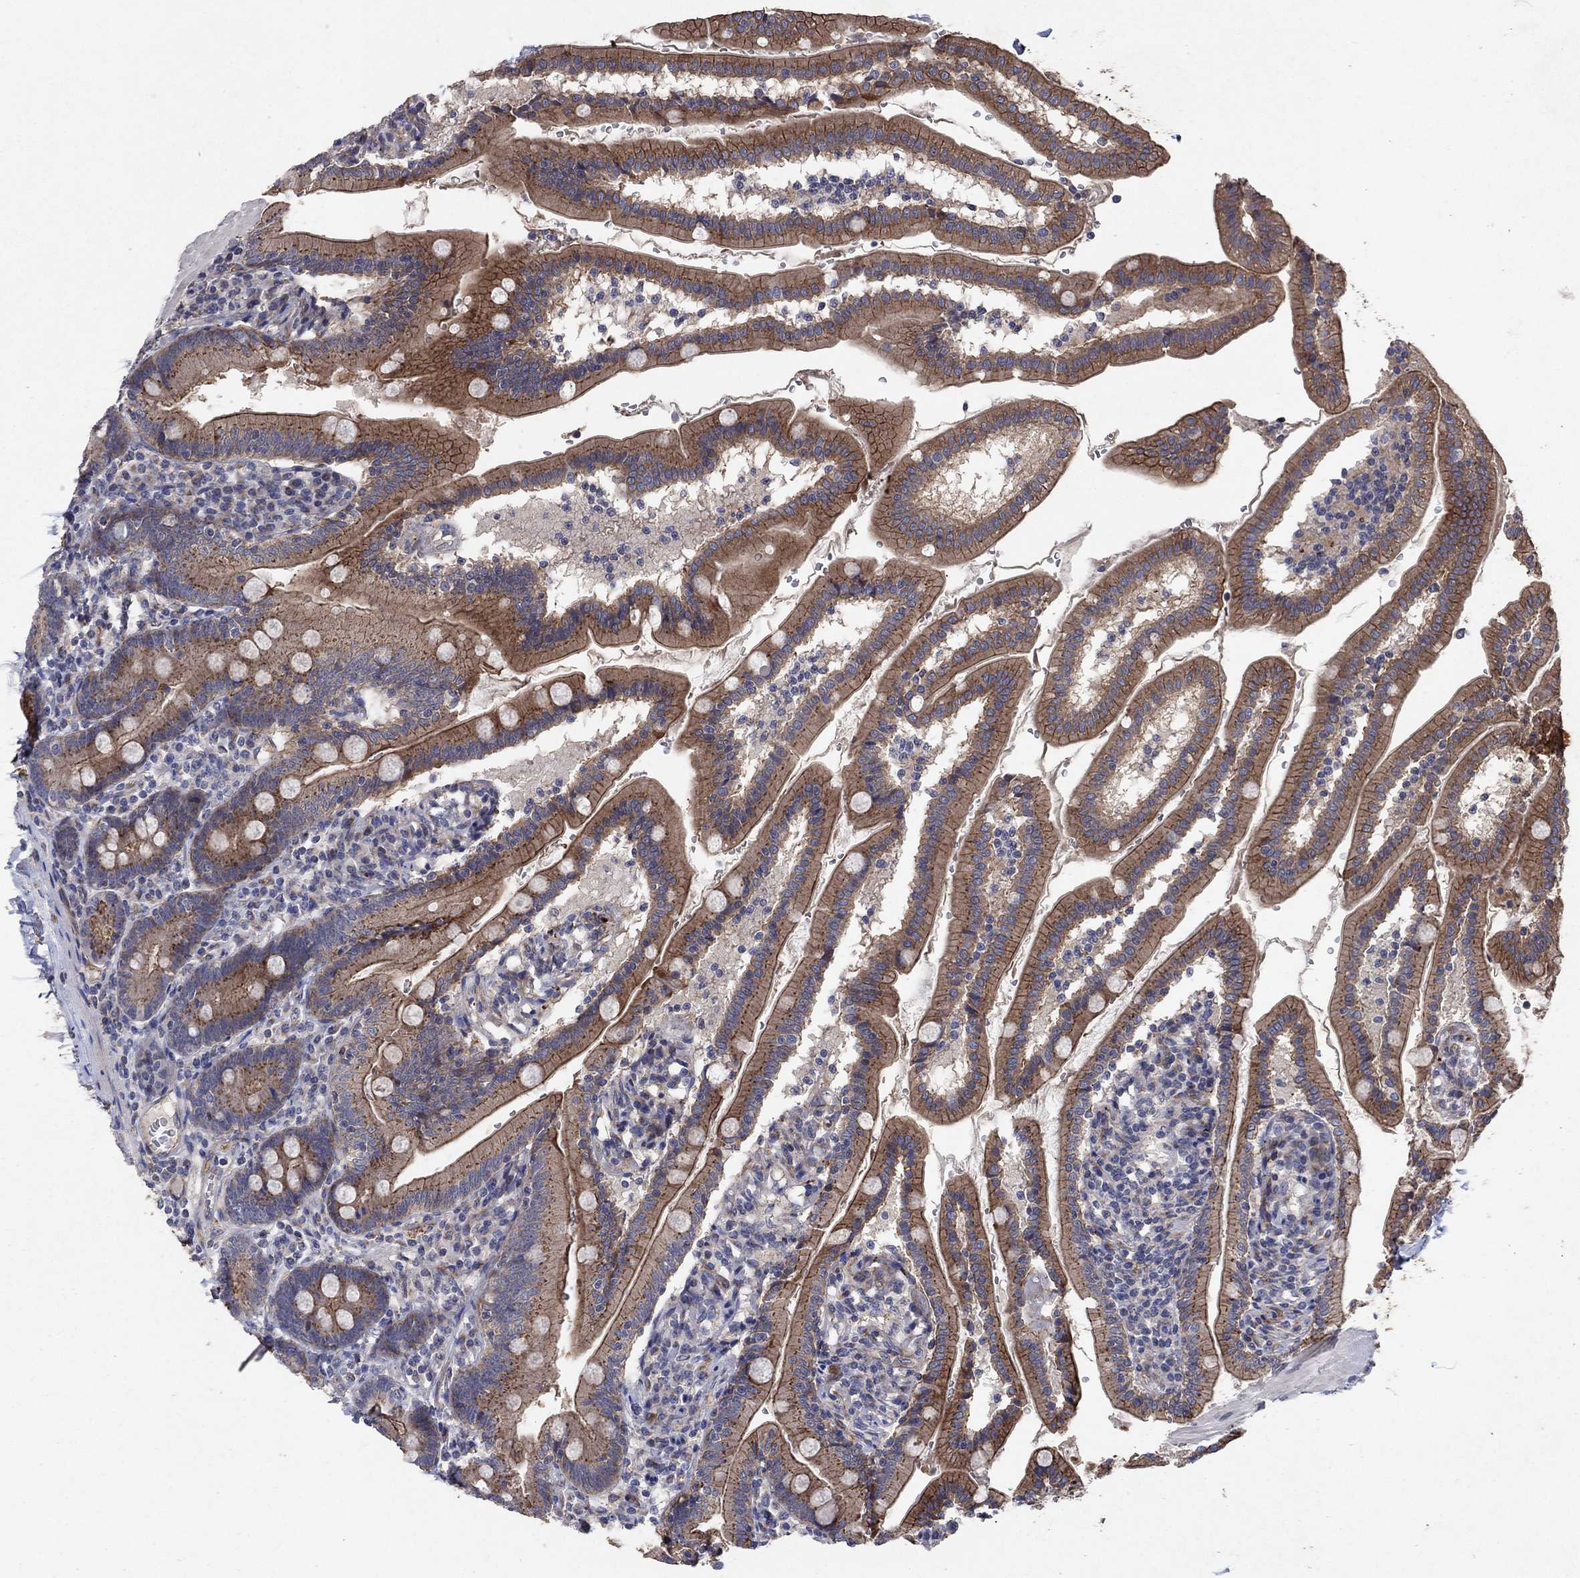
{"staining": {"intensity": "strong", "quantity": ">75%", "location": "cytoplasmic/membranous"}, "tissue": "duodenum", "cell_type": "Glandular cells", "image_type": "normal", "snomed": [{"axis": "morphology", "description": "Normal tissue, NOS"}, {"axis": "topography", "description": "Duodenum"}], "caption": "The photomicrograph reveals staining of benign duodenum, revealing strong cytoplasmic/membranous protein staining (brown color) within glandular cells.", "gene": "FRG1", "patient": {"sex": "female", "age": 67}}